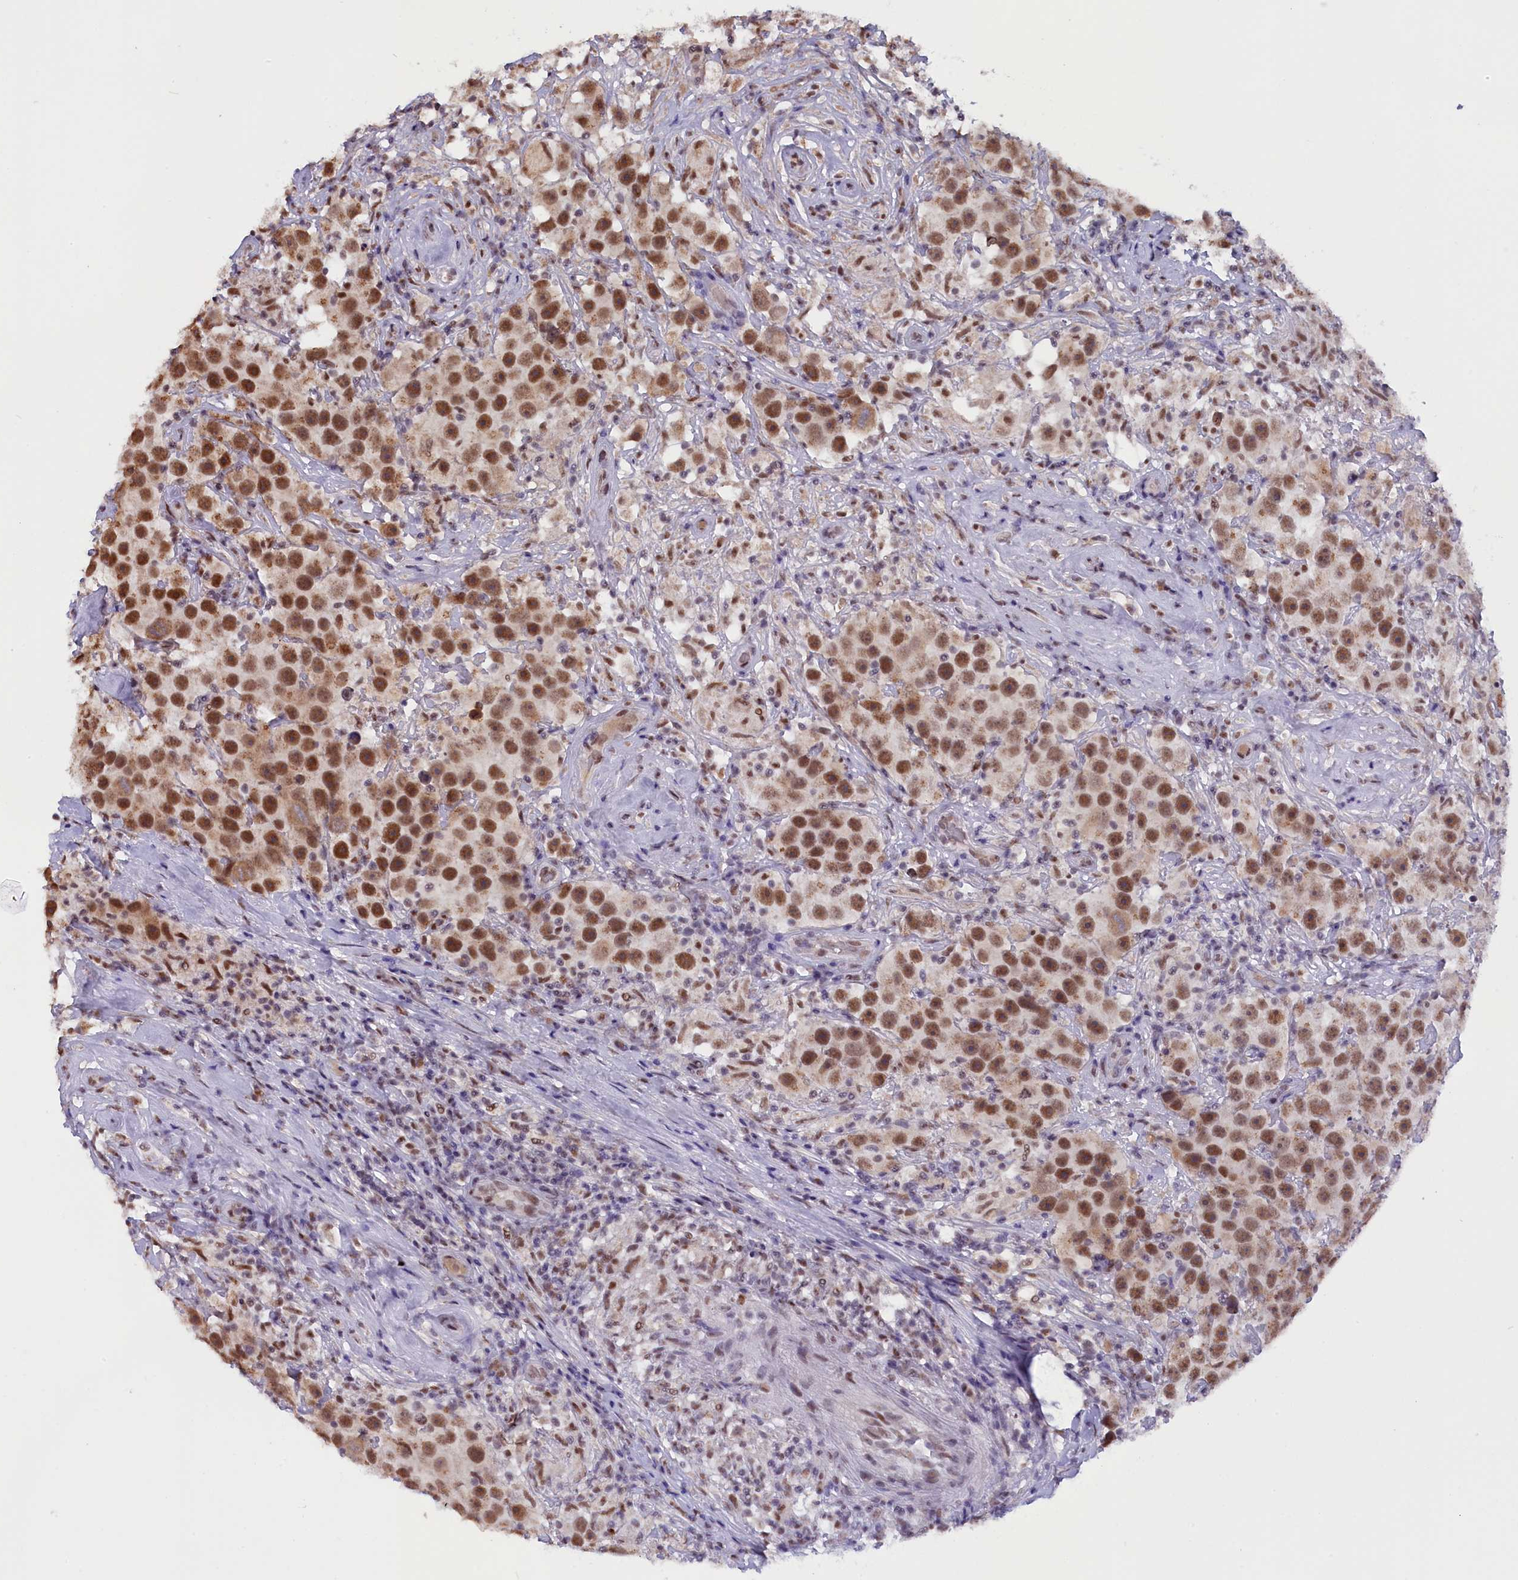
{"staining": {"intensity": "moderate", "quantity": ">75%", "location": "nuclear"}, "tissue": "testis cancer", "cell_type": "Tumor cells", "image_type": "cancer", "snomed": [{"axis": "morphology", "description": "Seminoma, NOS"}, {"axis": "topography", "description": "Testis"}], "caption": "High-power microscopy captured an IHC photomicrograph of testis seminoma, revealing moderate nuclear positivity in about >75% of tumor cells.", "gene": "NCBP1", "patient": {"sex": "male", "age": 49}}